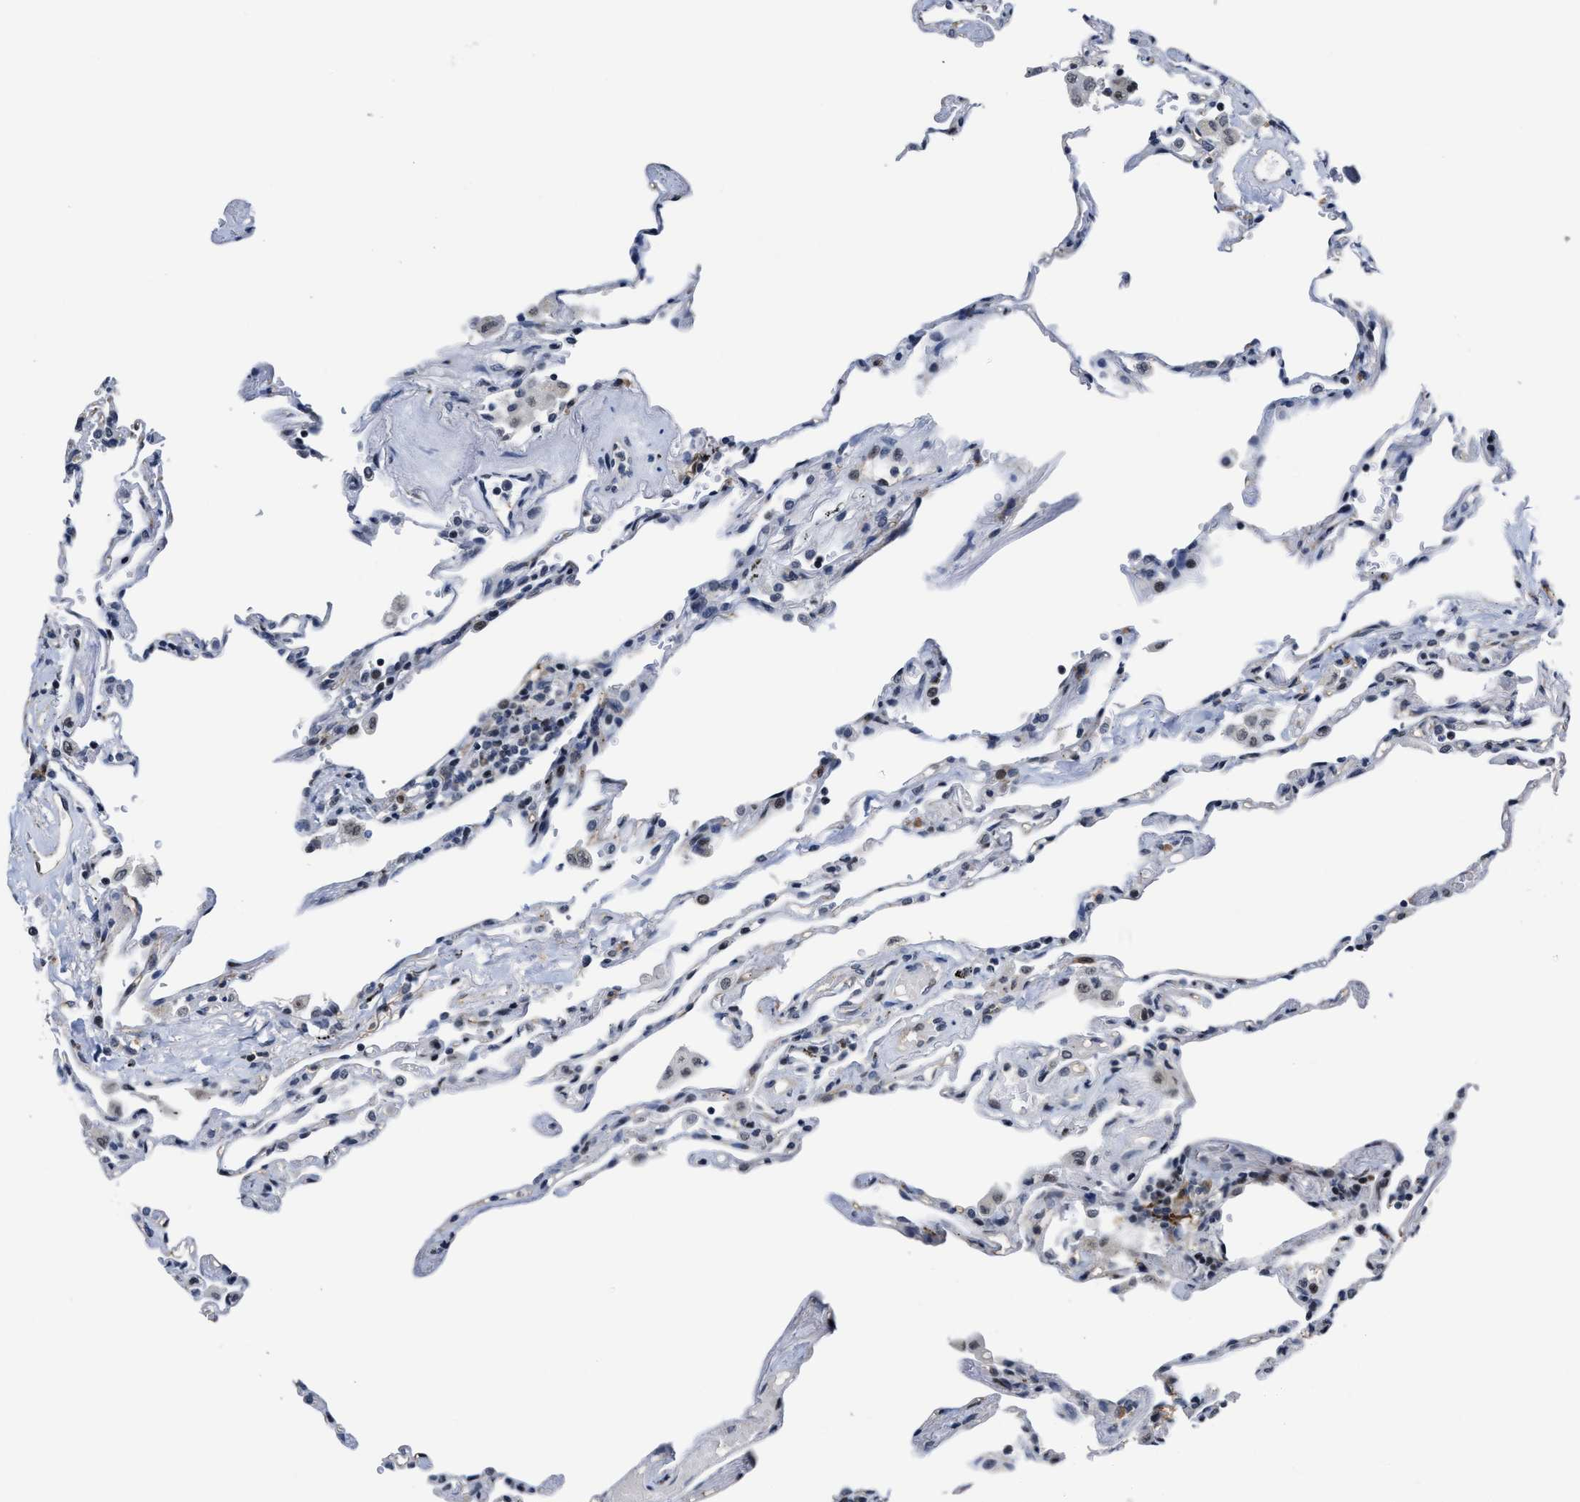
{"staining": {"intensity": "negative", "quantity": "none", "location": "none"}, "tissue": "lung", "cell_type": "Alveolar cells", "image_type": "normal", "snomed": [{"axis": "morphology", "description": "Normal tissue, NOS"}, {"axis": "topography", "description": "Lung"}], "caption": "DAB (3,3'-diaminobenzidine) immunohistochemical staining of benign human lung displays no significant positivity in alveolar cells. The staining is performed using DAB brown chromogen with nuclei counter-stained in using hematoxylin.", "gene": "MARCKSL1", "patient": {"sex": "male", "age": 59}}